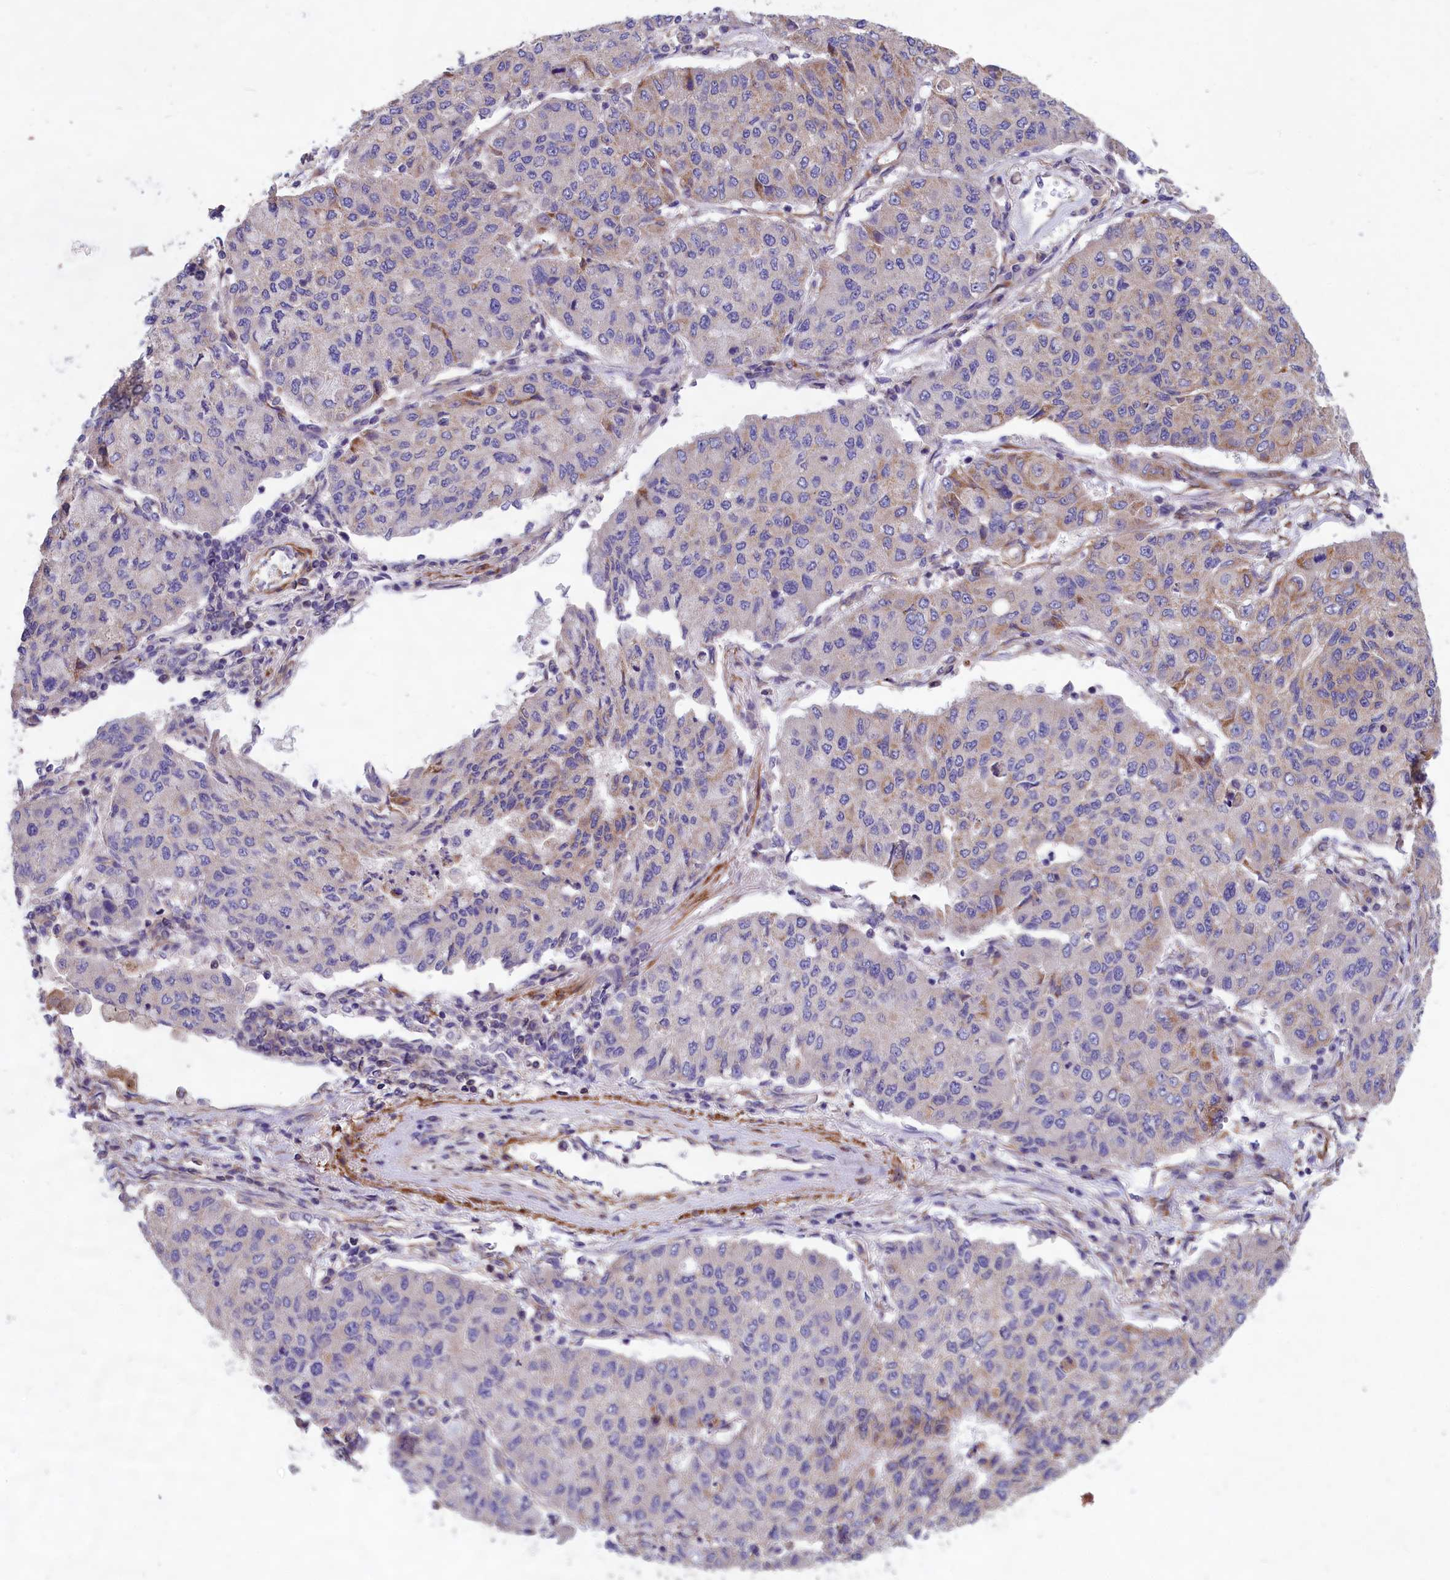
{"staining": {"intensity": "weak", "quantity": "<25%", "location": "cytoplasmic/membranous"}, "tissue": "lung cancer", "cell_type": "Tumor cells", "image_type": "cancer", "snomed": [{"axis": "morphology", "description": "Squamous cell carcinoma, NOS"}, {"axis": "topography", "description": "Lung"}], "caption": "This is an IHC image of human lung cancer. There is no staining in tumor cells.", "gene": "AMDHD2", "patient": {"sex": "male", "age": 74}}